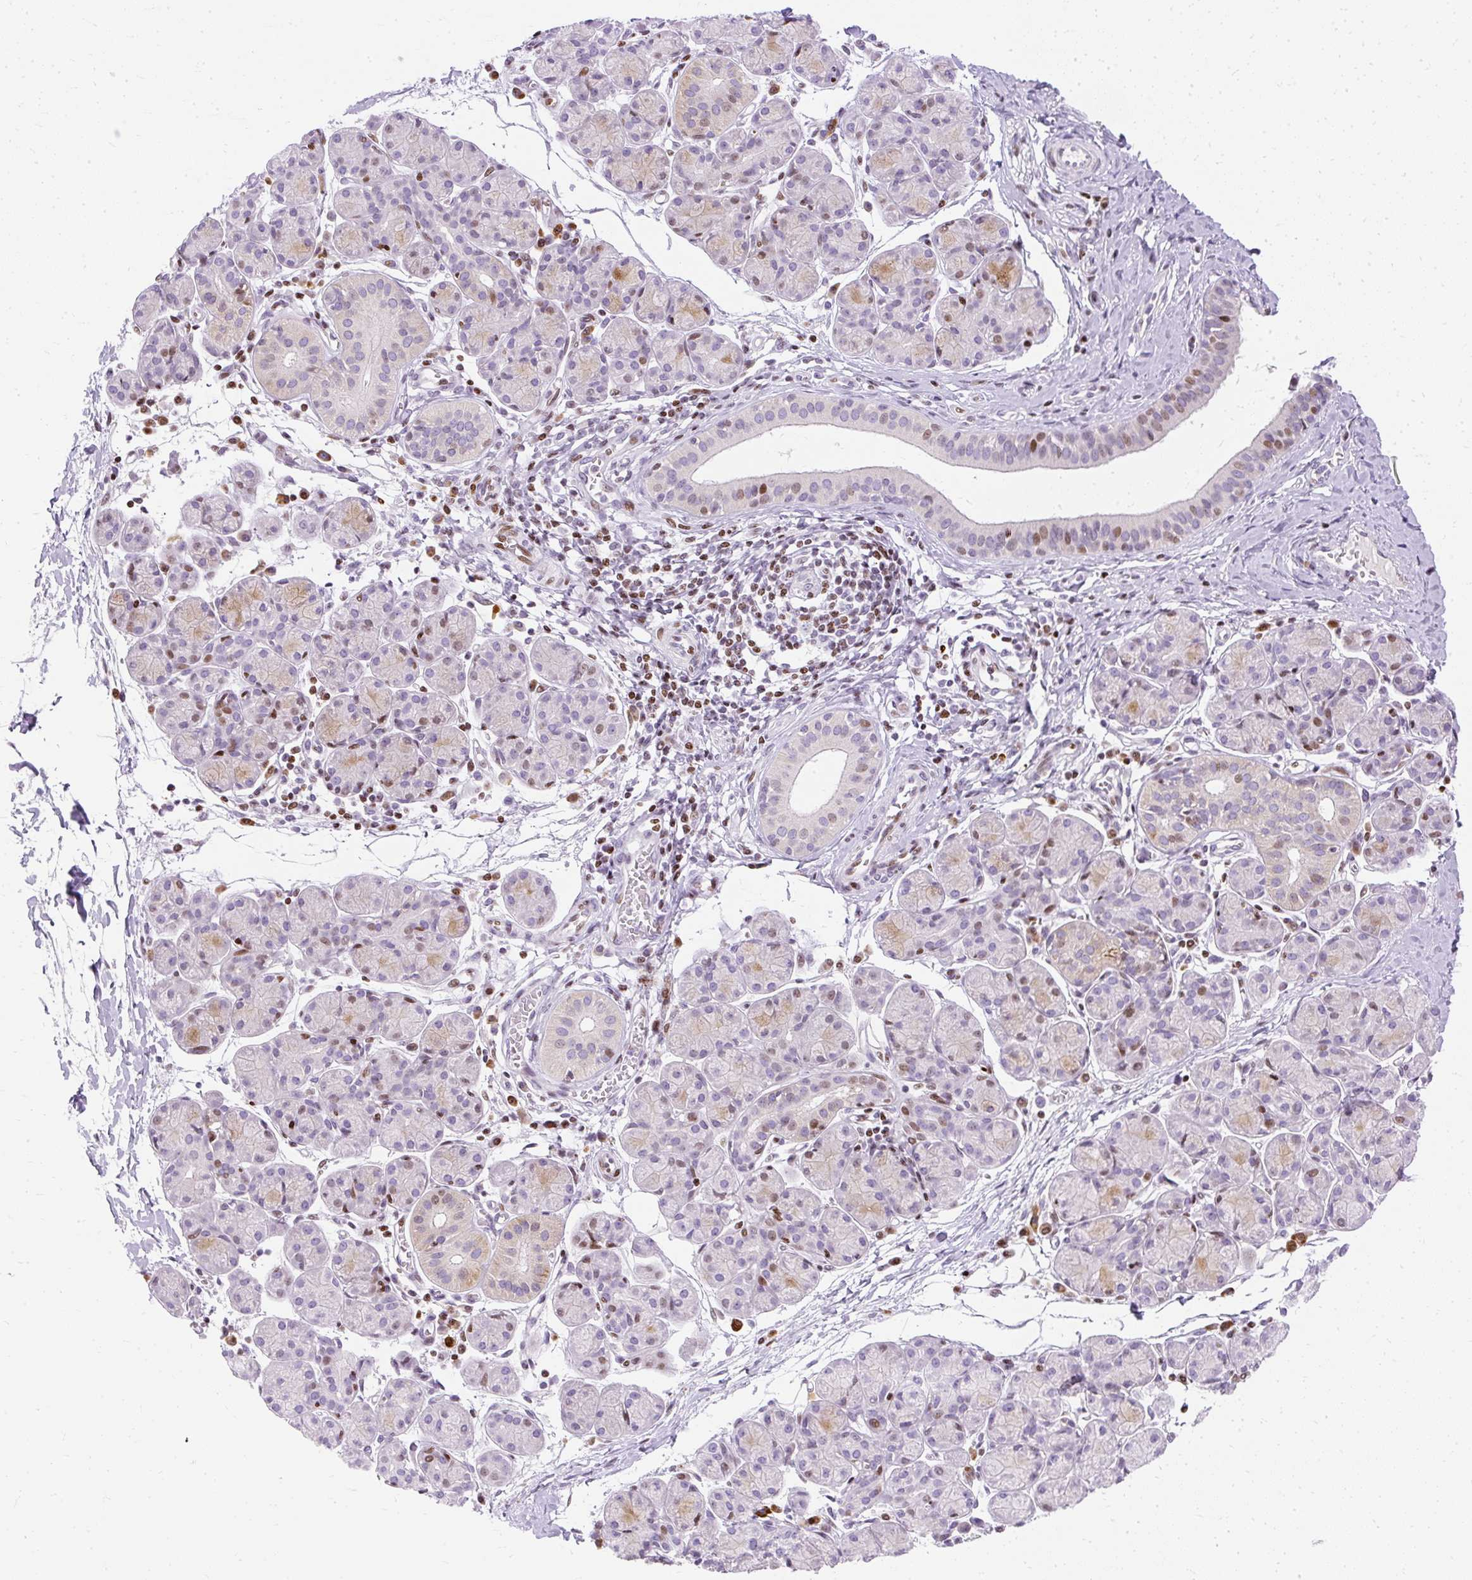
{"staining": {"intensity": "moderate", "quantity": "<25%", "location": "cytoplasmic/membranous,nuclear"}, "tissue": "salivary gland", "cell_type": "Glandular cells", "image_type": "normal", "snomed": [{"axis": "morphology", "description": "Normal tissue, NOS"}, {"axis": "morphology", "description": "Inflammation, NOS"}, {"axis": "topography", "description": "Lymph node"}, {"axis": "topography", "description": "Salivary gland"}], "caption": "Immunohistochemistry (IHC) (DAB (3,3'-diaminobenzidine)) staining of benign salivary gland reveals moderate cytoplasmic/membranous,nuclear protein staining in approximately <25% of glandular cells.", "gene": "TMEM177", "patient": {"sex": "male", "age": 3}}